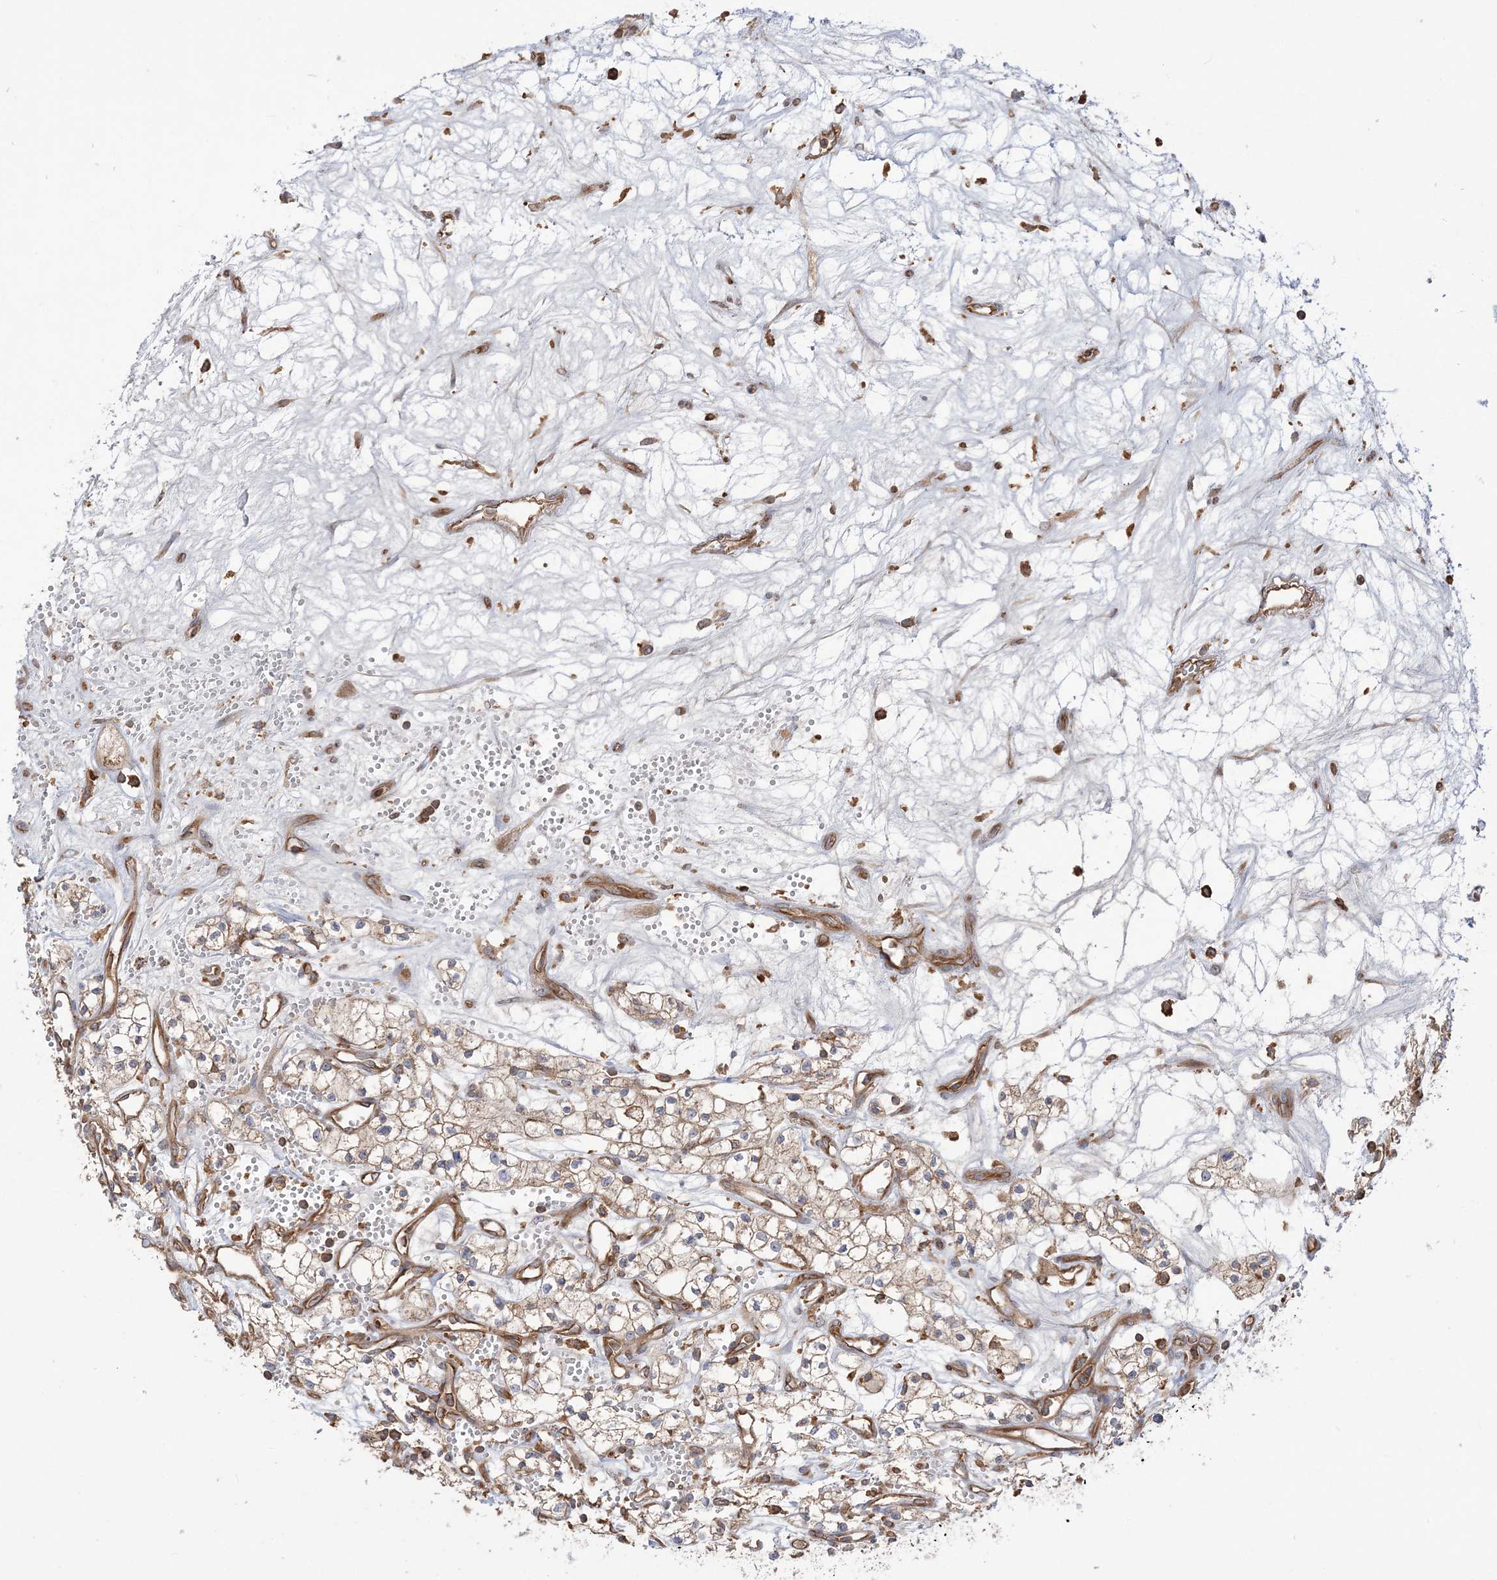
{"staining": {"intensity": "weak", "quantity": "<25%", "location": "cytoplasmic/membranous"}, "tissue": "renal cancer", "cell_type": "Tumor cells", "image_type": "cancer", "snomed": [{"axis": "morphology", "description": "Adenocarcinoma, NOS"}, {"axis": "topography", "description": "Kidney"}], "caption": "This is an immunohistochemistry (IHC) micrograph of human renal cancer (adenocarcinoma). There is no positivity in tumor cells.", "gene": "TBC1D5", "patient": {"sex": "male", "age": 59}}